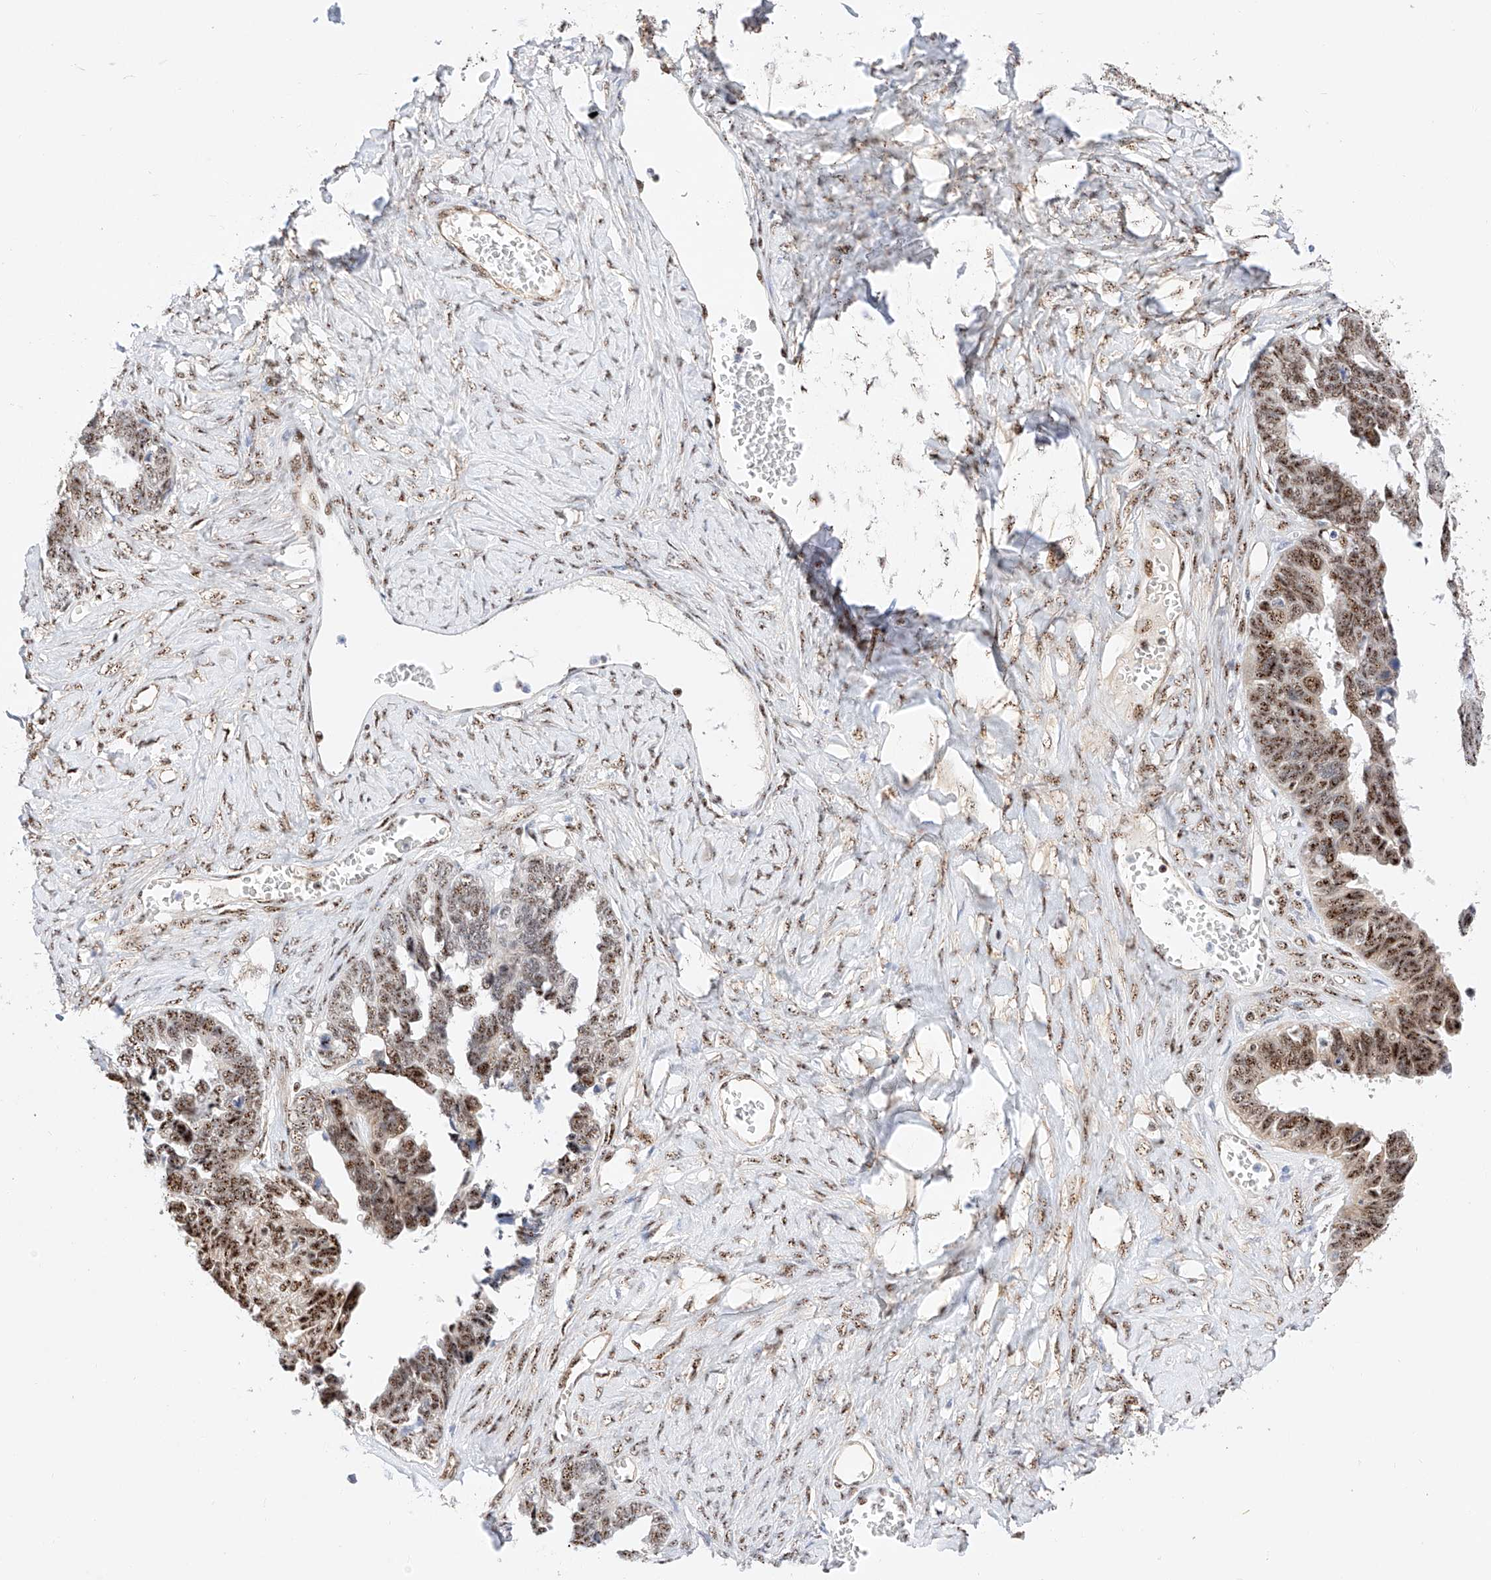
{"staining": {"intensity": "strong", "quantity": ">75%", "location": "nuclear"}, "tissue": "ovarian cancer", "cell_type": "Tumor cells", "image_type": "cancer", "snomed": [{"axis": "morphology", "description": "Cystadenocarcinoma, serous, NOS"}, {"axis": "topography", "description": "Ovary"}], "caption": "Serous cystadenocarcinoma (ovarian) tissue reveals strong nuclear expression in about >75% of tumor cells, visualized by immunohistochemistry.", "gene": "ATXN7L2", "patient": {"sex": "female", "age": 79}}